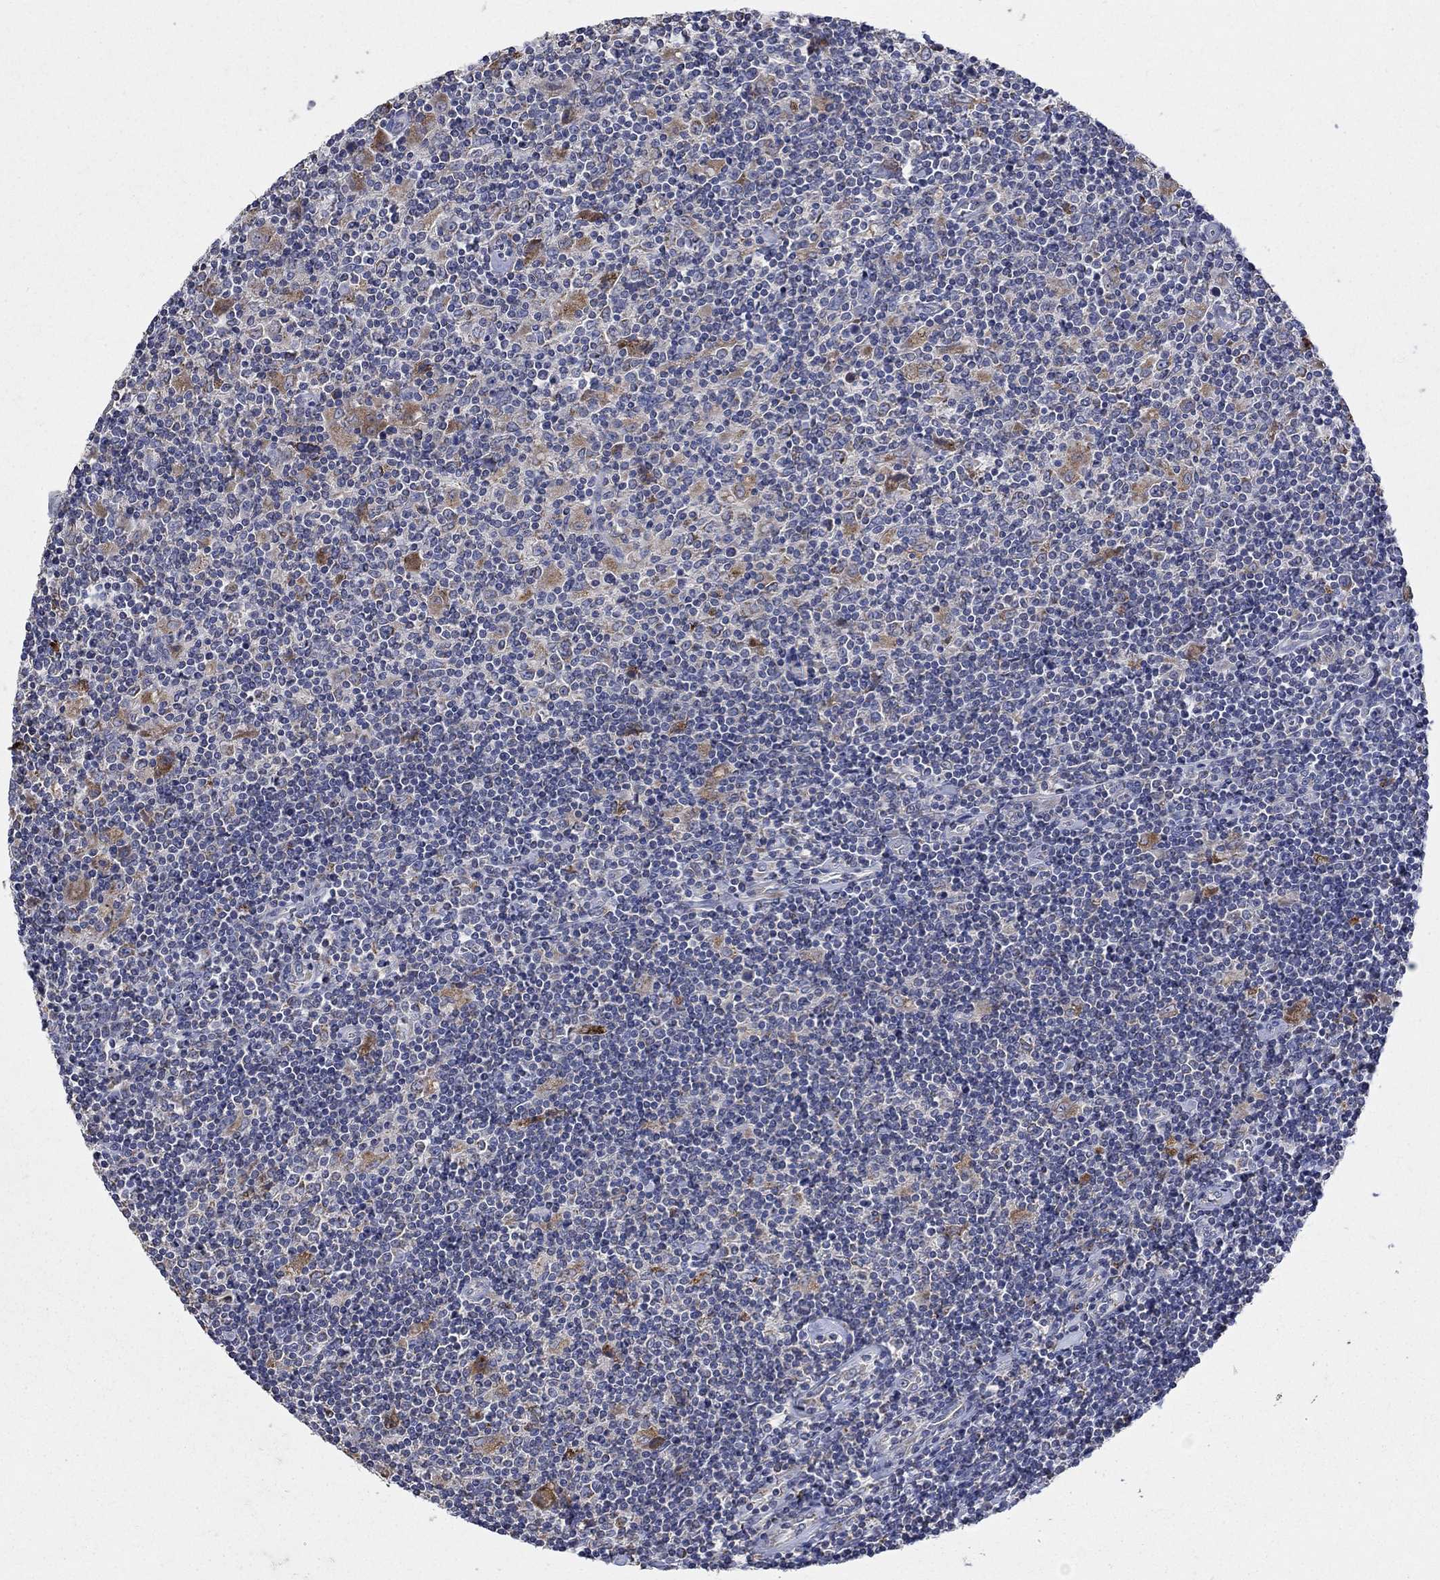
{"staining": {"intensity": "moderate", "quantity": "25%-75%", "location": "cytoplasmic/membranous"}, "tissue": "lymphoma", "cell_type": "Tumor cells", "image_type": "cancer", "snomed": [{"axis": "morphology", "description": "Hodgkin's disease, NOS"}, {"axis": "topography", "description": "Lymph node"}], "caption": "Tumor cells demonstrate medium levels of moderate cytoplasmic/membranous positivity in about 25%-75% of cells in human Hodgkin's disease. The staining was performed using DAB to visualize the protein expression in brown, while the nuclei were stained in blue with hematoxylin (Magnification: 20x).", "gene": "UGT8", "patient": {"sex": "male", "age": 40}}